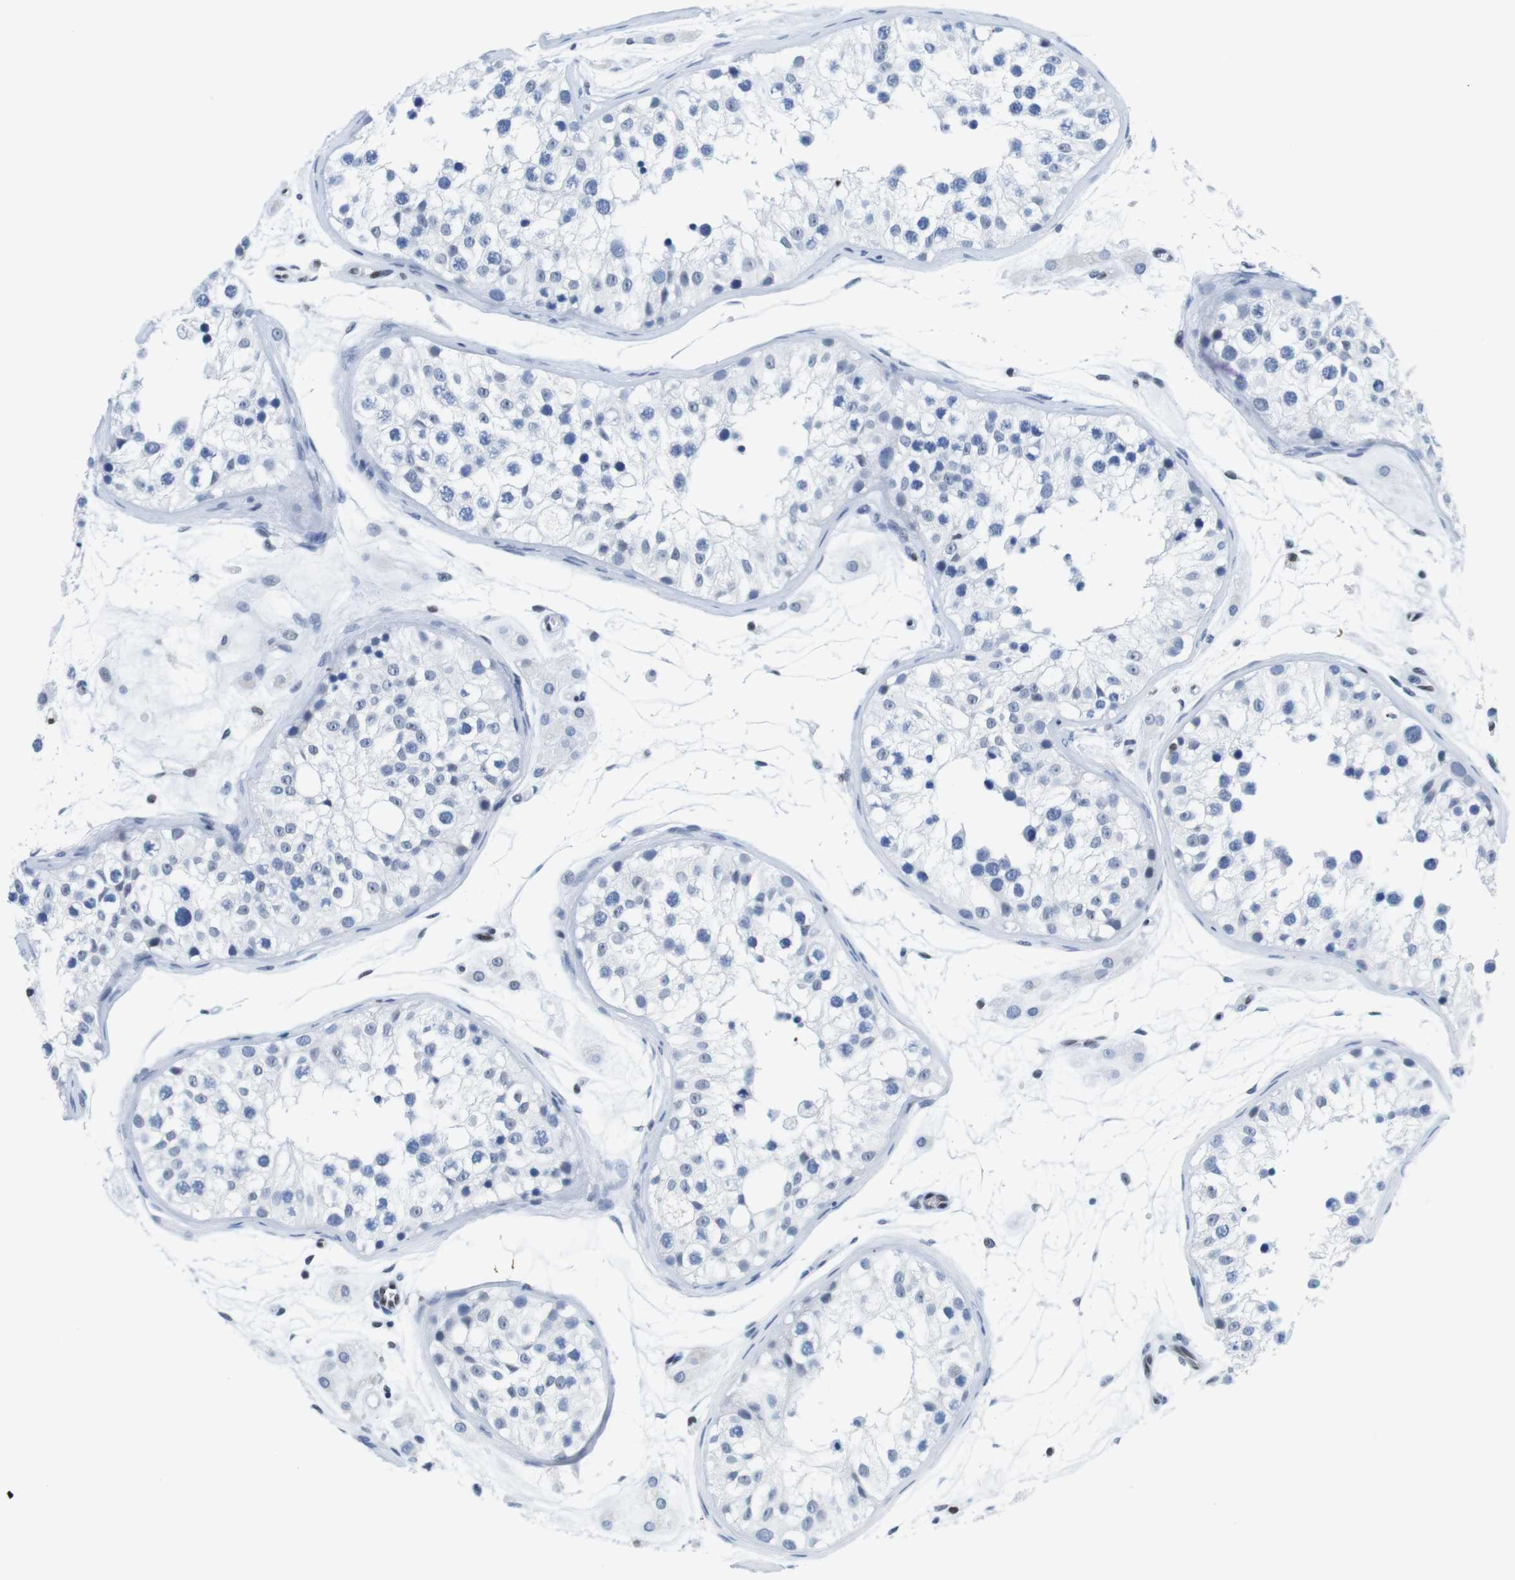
{"staining": {"intensity": "negative", "quantity": "none", "location": "none"}, "tissue": "testis", "cell_type": "Cells in seminiferous ducts", "image_type": "normal", "snomed": [{"axis": "morphology", "description": "Normal tissue, NOS"}, {"axis": "morphology", "description": "Adenocarcinoma, metastatic, NOS"}, {"axis": "topography", "description": "Testis"}], "caption": "DAB immunohistochemical staining of unremarkable human testis exhibits no significant positivity in cells in seminiferous ducts. Brightfield microscopy of IHC stained with DAB (3,3'-diaminobenzidine) (brown) and hematoxylin (blue), captured at high magnification.", "gene": "IFI16", "patient": {"sex": "male", "age": 26}}